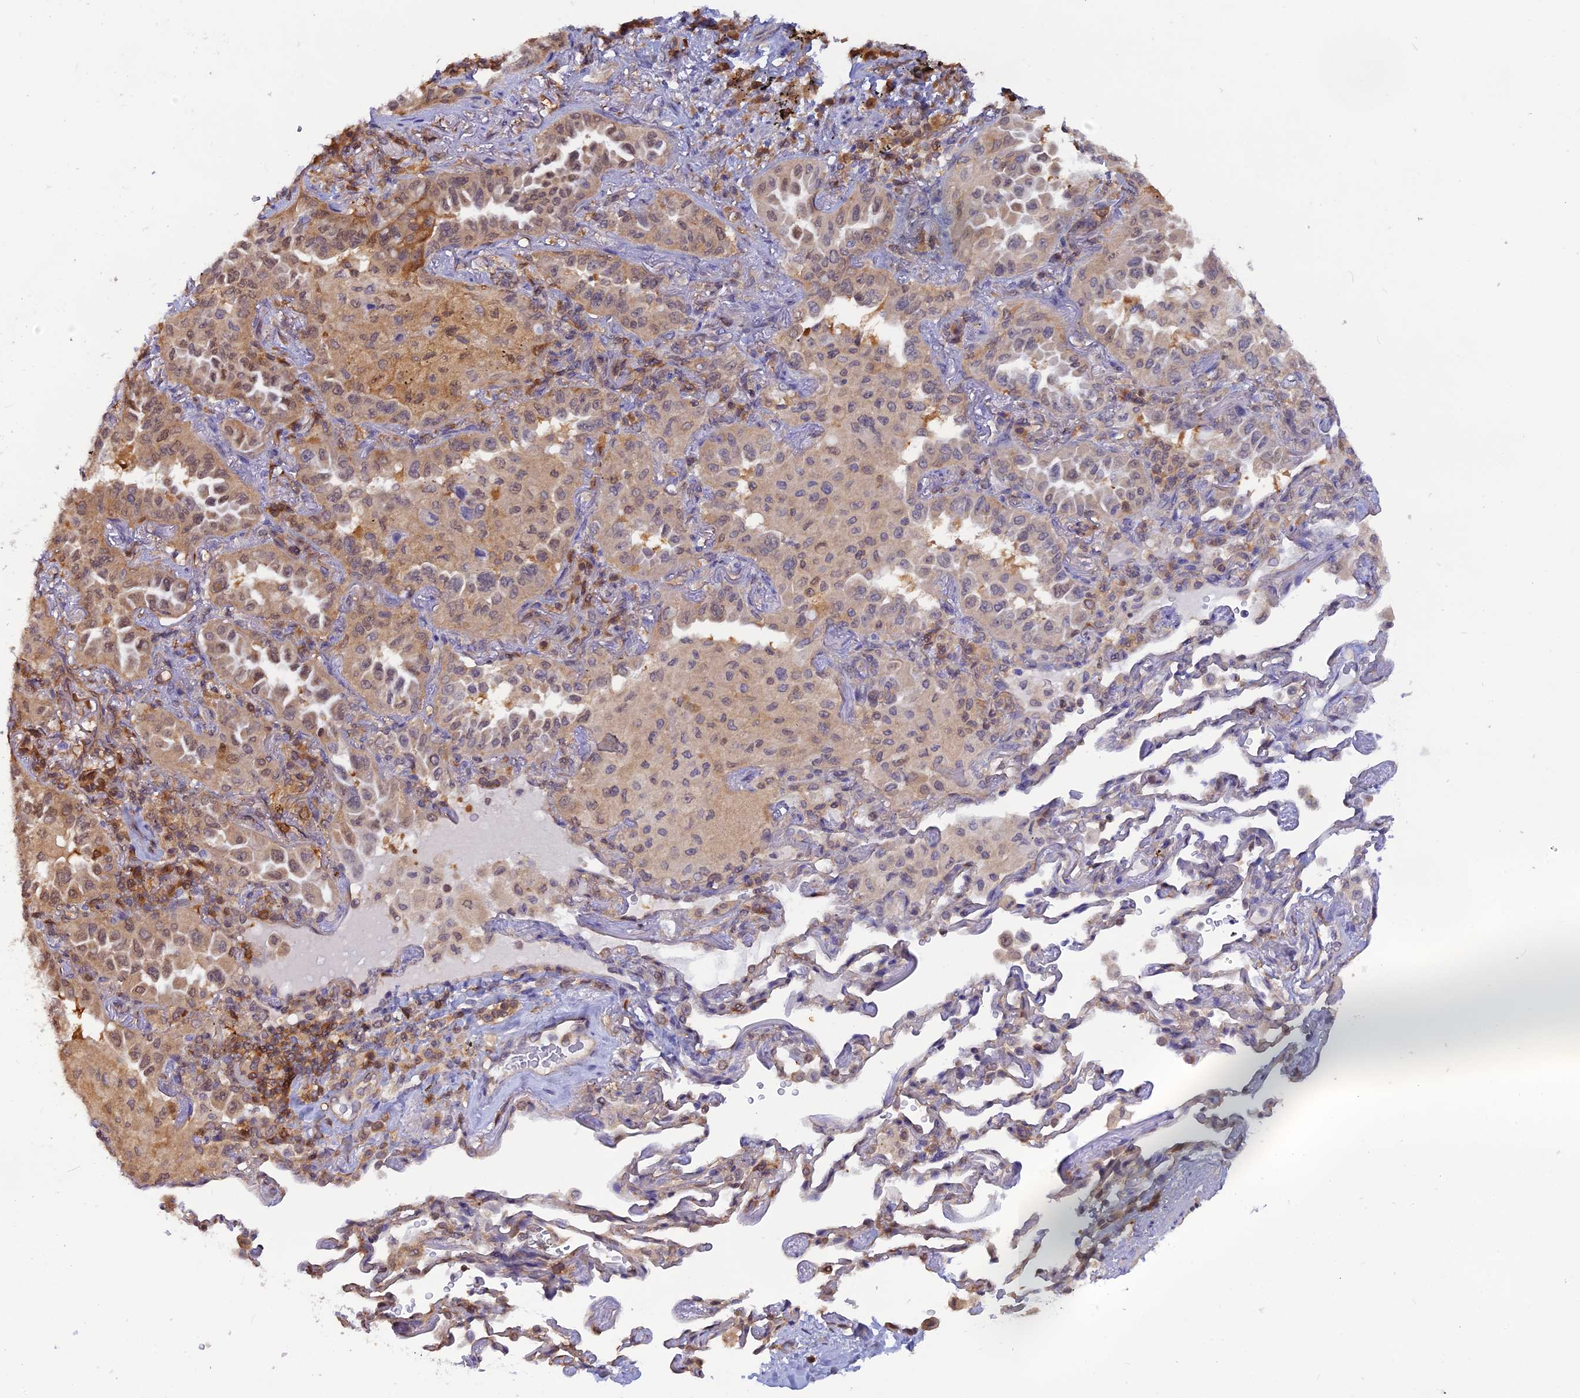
{"staining": {"intensity": "moderate", "quantity": "25%-75%", "location": "cytoplasmic/membranous,nuclear"}, "tissue": "lung cancer", "cell_type": "Tumor cells", "image_type": "cancer", "snomed": [{"axis": "morphology", "description": "Adenocarcinoma, NOS"}, {"axis": "topography", "description": "Lung"}], "caption": "An immunohistochemistry image of neoplastic tissue is shown. Protein staining in brown shows moderate cytoplasmic/membranous and nuclear positivity in lung adenocarcinoma within tumor cells.", "gene": "HINT1", "patient": {"sex": "female", "age": 69}}